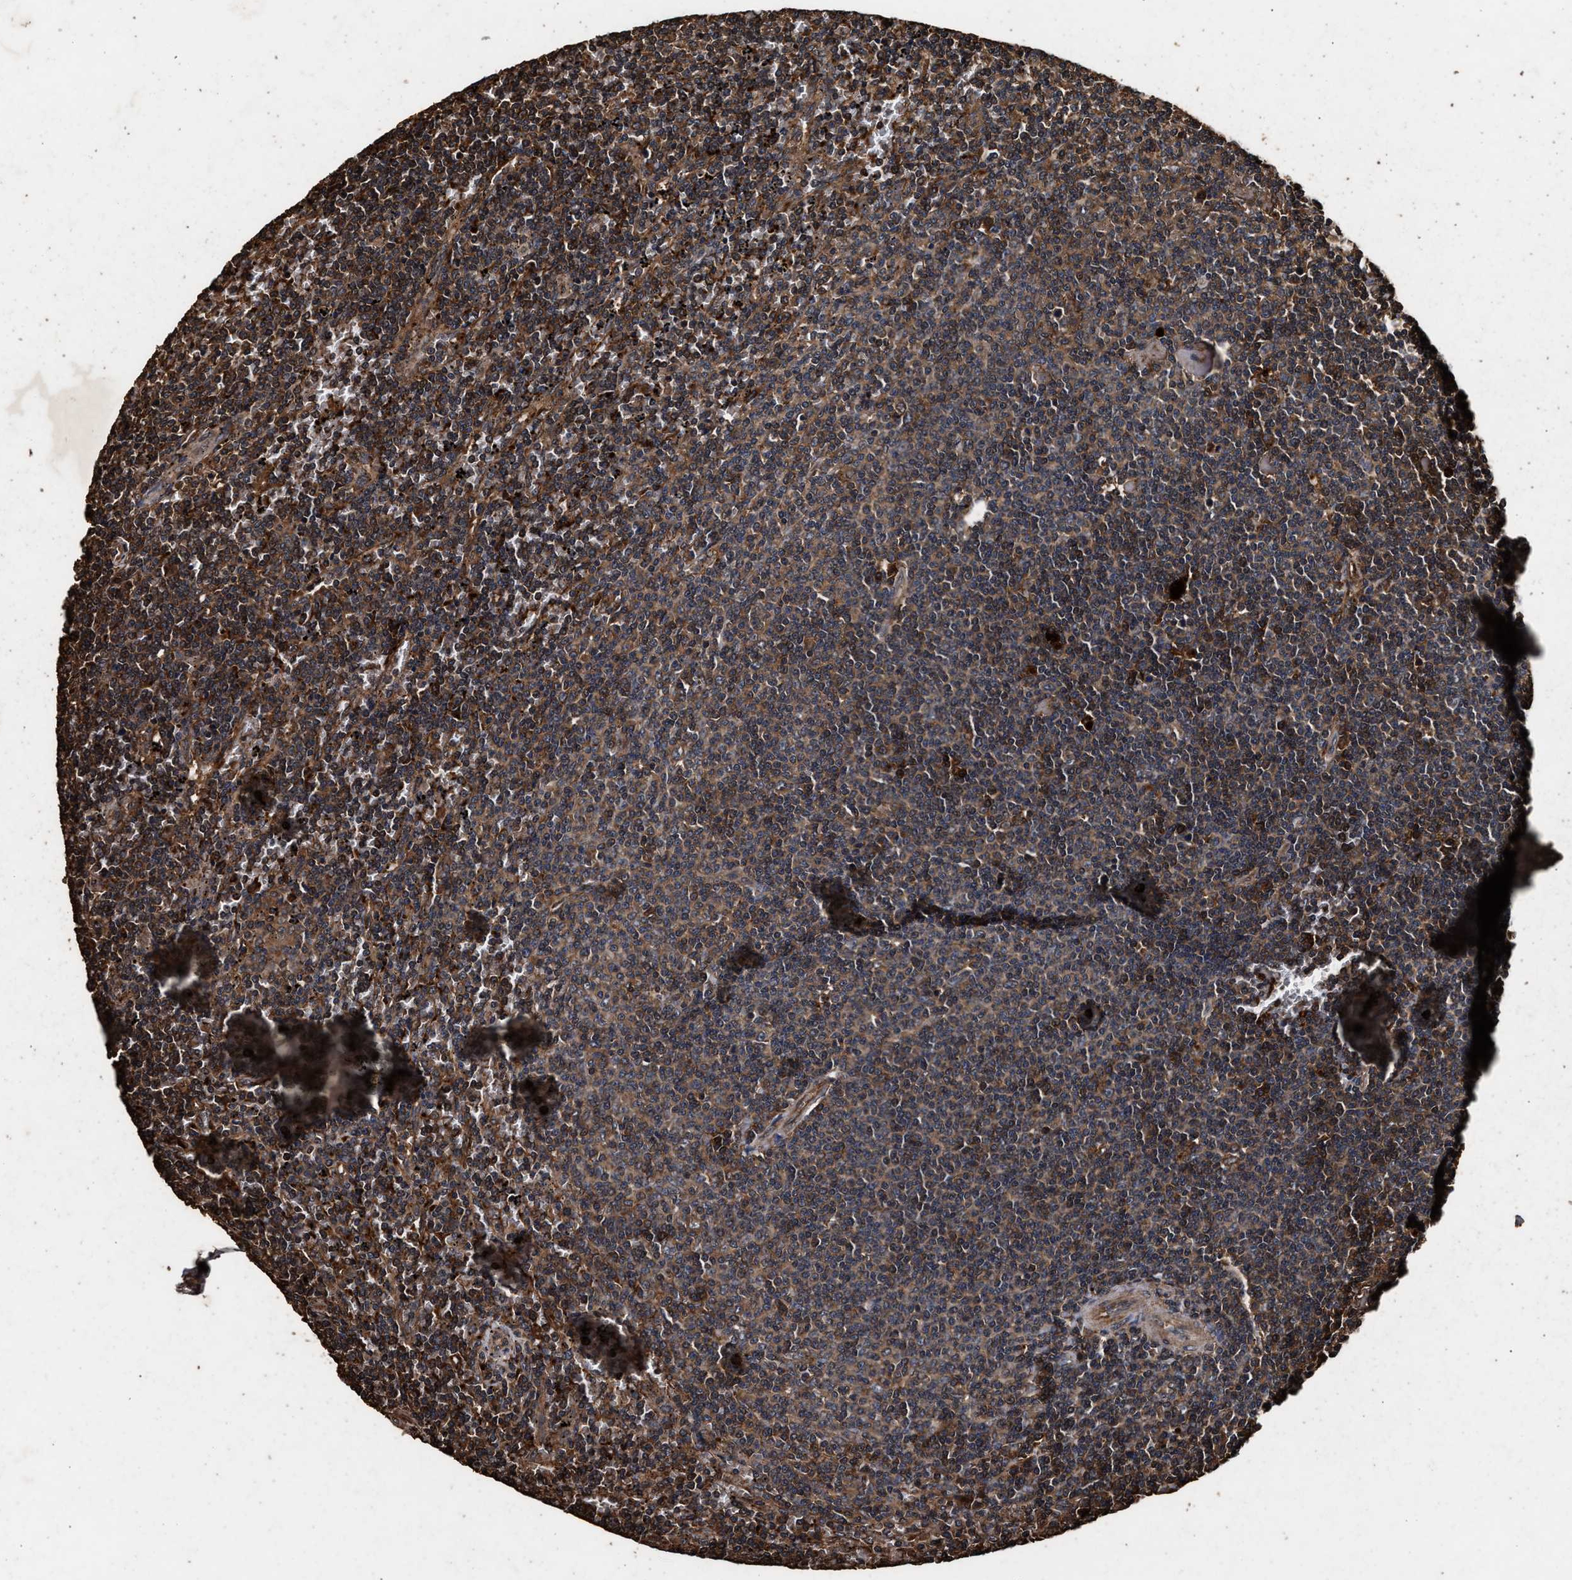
{"staining": {"intensity": "strong", "quantity": ">75%", "location": "cytoplasmic/membranous"}, "tissue": "lymphoma", "cell_type": "Tumor cells", "image_type": "cancer", "snomed": [{"axis": "morphology", "description": "Malignant lymphoma, non-Hodgkin's type, Low grade"}, {"axis": "topography", "description": "Spleen"}], "caption": "Lymphoma stained with a brown dye reveals strong cytoplasmic/membranous positive staining in about >75% of tumor cells.", "gene": "KYAT1", "patient": {"sex": "female", "age": 50}}